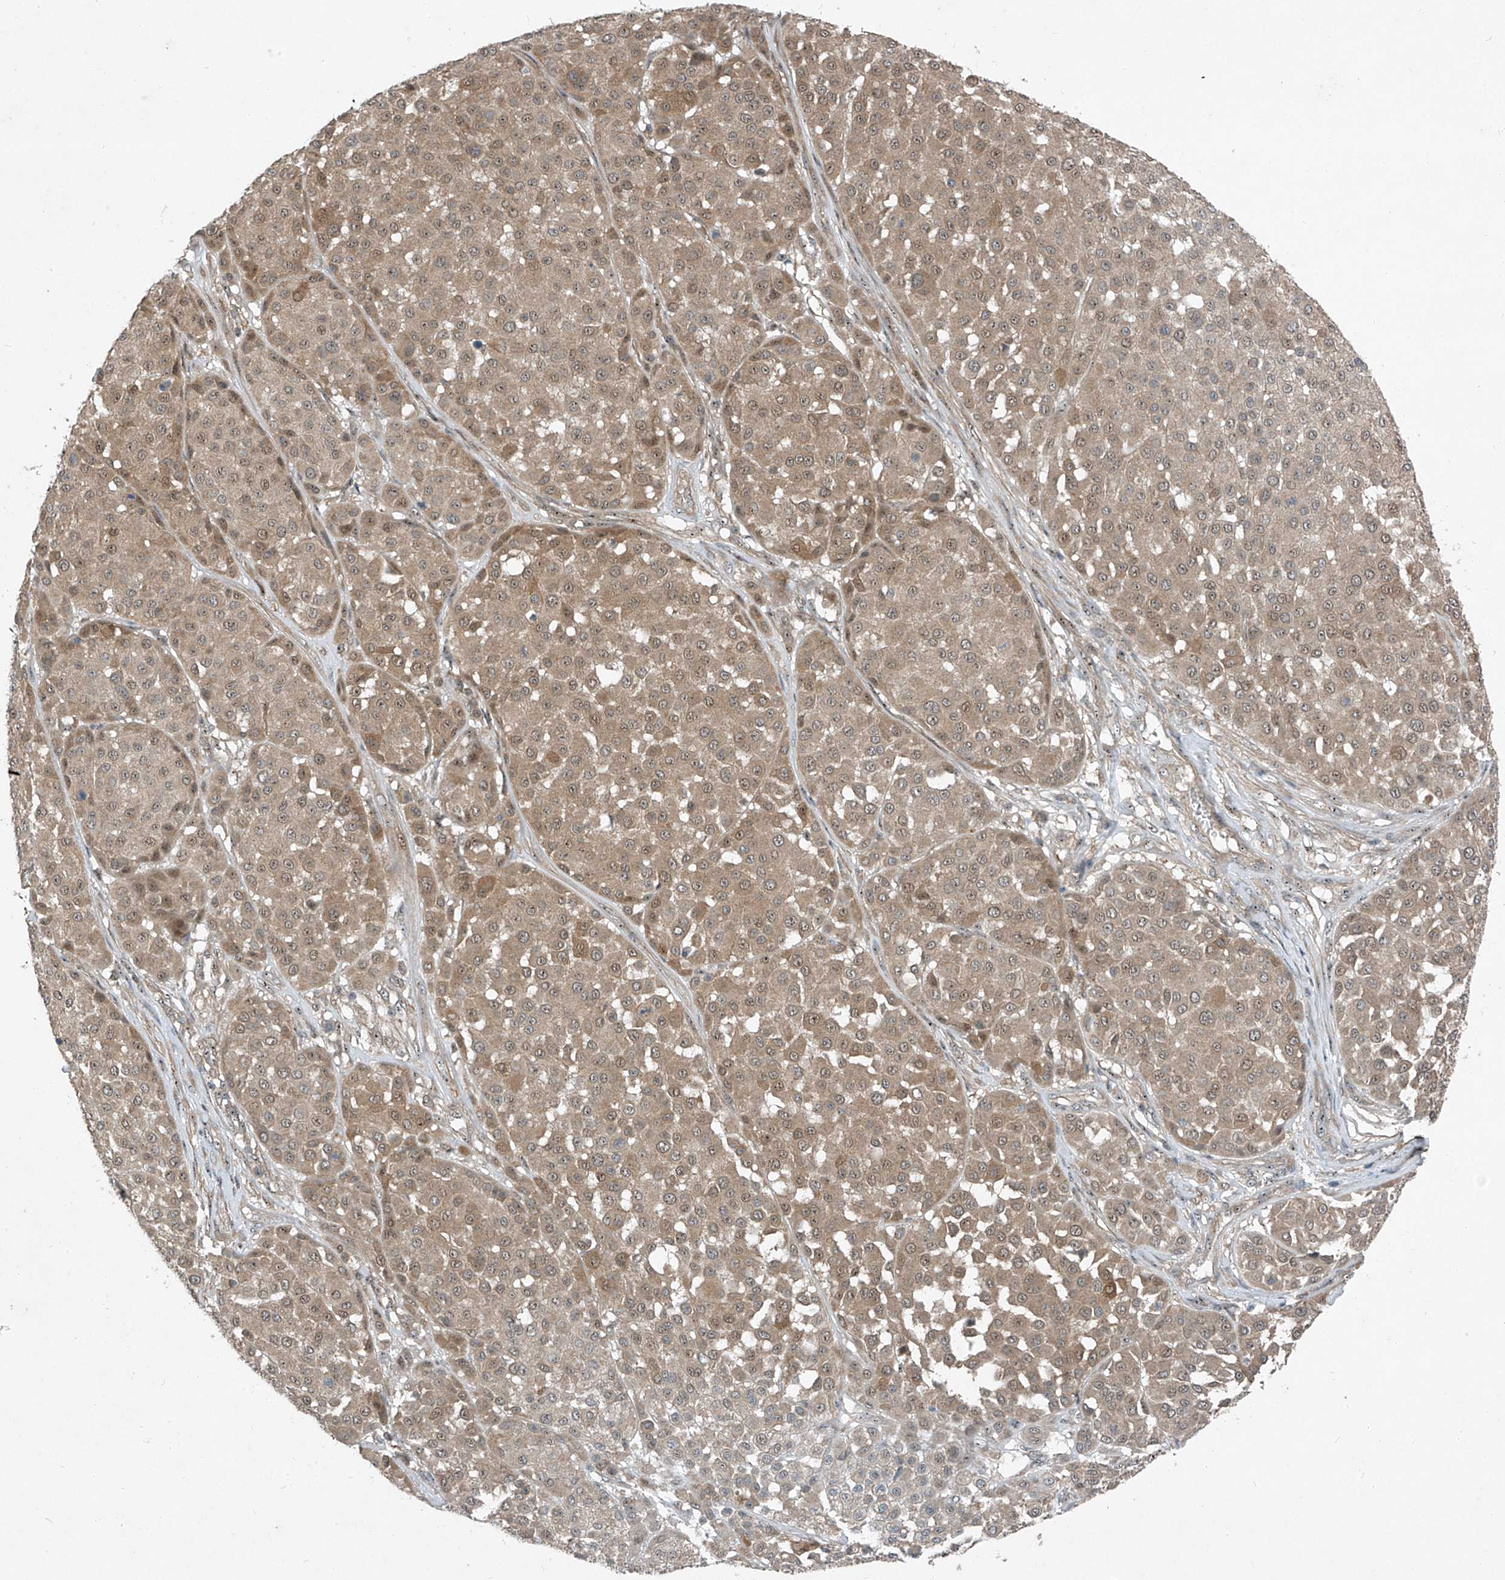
{"staining": {"intensity": "weak", "quantity": ">75%", "location": "cytoplasmic/membranous,nuclear"}, "tissue": "melanoma", "cell_type": "Tumor cells", "image_type": "cancer", "snomed": [{"axis": "morphology", "description": "Malignant melanoma, Metastatic site"}, {"axis": "topography", "description": "Soft tissue"}], "caption": "A photomicrograph of human malignant melanoma (metastatic site) stained for a protein shows weak cytoplasmic/membranous and nuclear brown staining in tumor cells. The staining was performed using DAB (3,3'-diaminobenzidine), with brown indicating positive protein expression. Nuclei are stained blue with hematoxylin.", "gene": "PPCS", "patient": {"sex": "male", "age": 41}}